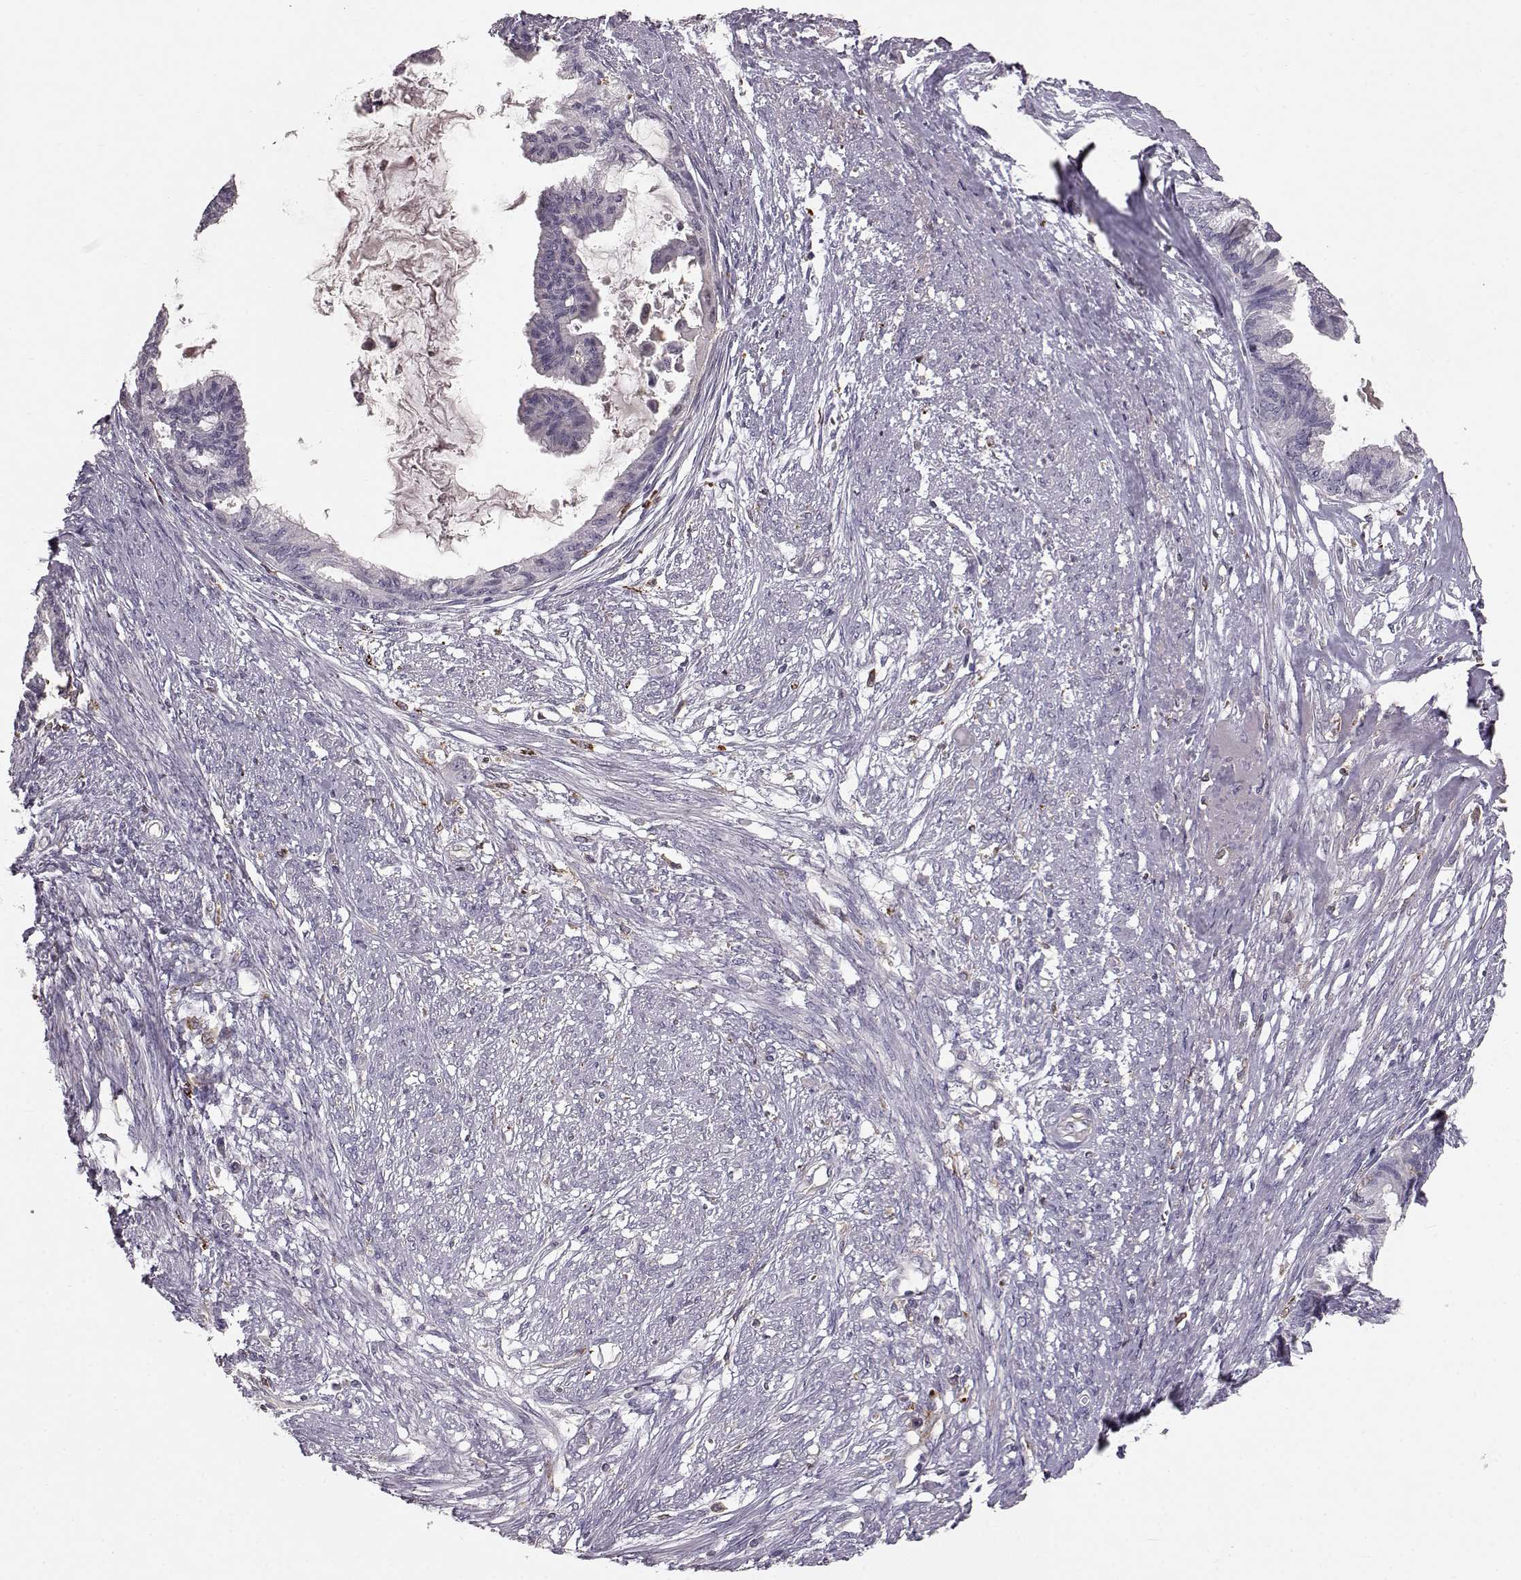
{"staining": {"intensity": "negative", "quantity": "none", "location": "none"}, "tissue": "endometrial cancer", "cell_type": "Tumor cells", "image_type": "cancer", "snomed": [{"axis": "morphology", "description": "Adenocarcinoma, NOS"}, {"axis": "topography", "description": "Endometrium"}], "caption": "Human endometrial cancer stained for a protein using immunohistochemistry exhibits no positivity in tumor cells.", "gene": "CCNF", "patient": {"sex": "female", "age": 86}}